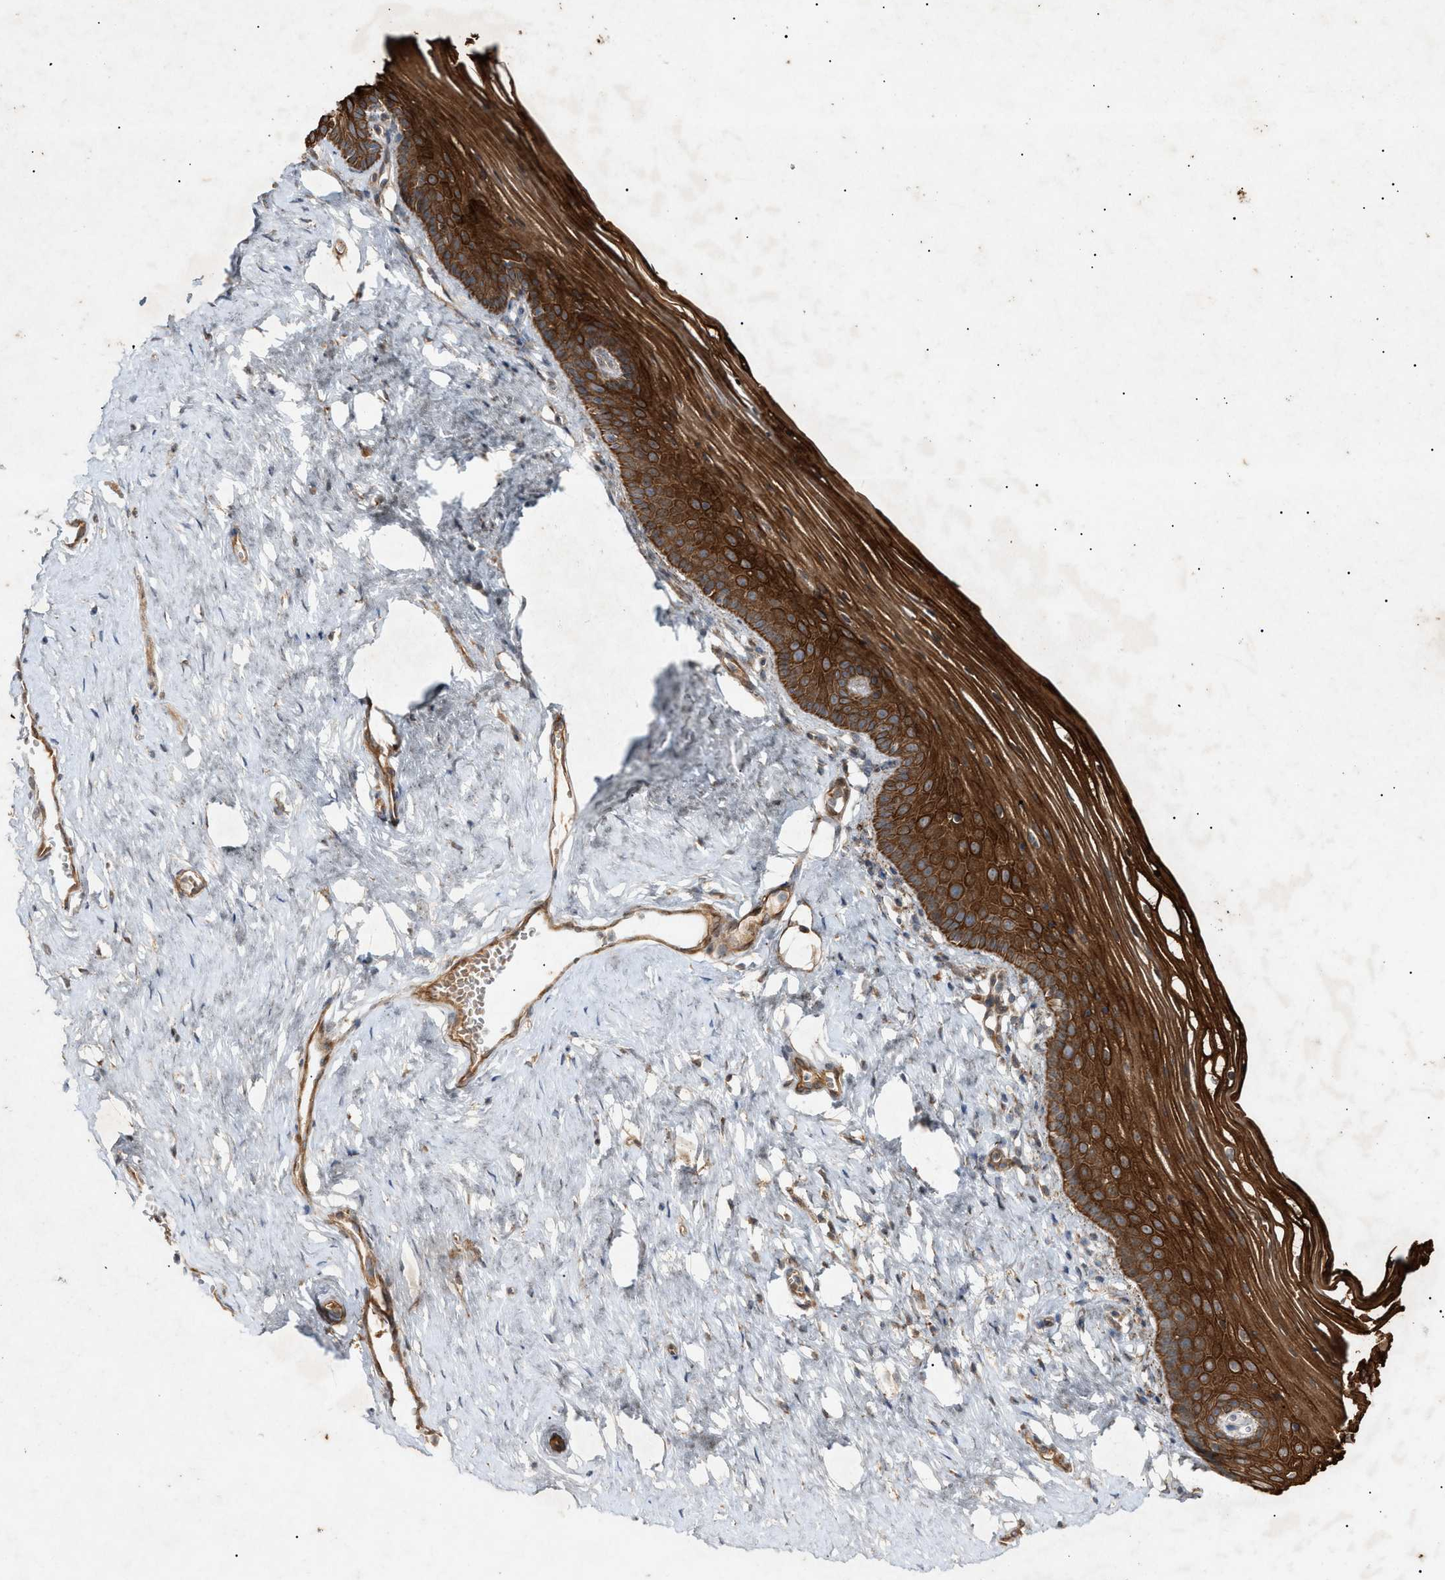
{"staining": {"intensity": "strong", "quantity": ">75%", "location": "cytoplasmic/membranous"}, "tissue": "vagina", "cell_type": "Squamous epithelial cells", "image_type": "normal", "snomed": [{"axis": "morphology", "description": "Normal tissue, NOS"}, {"axis": "topography", "description": "Vagina"}], "caption": "This photomicrograph reveals IHC staining of benign vagina, with high strong cytoplasmic/membranous positivity in about >75% of squamous epithelial cells.", "gene": "MTCH1", "patient": {"sex": "female", "age": 32}}